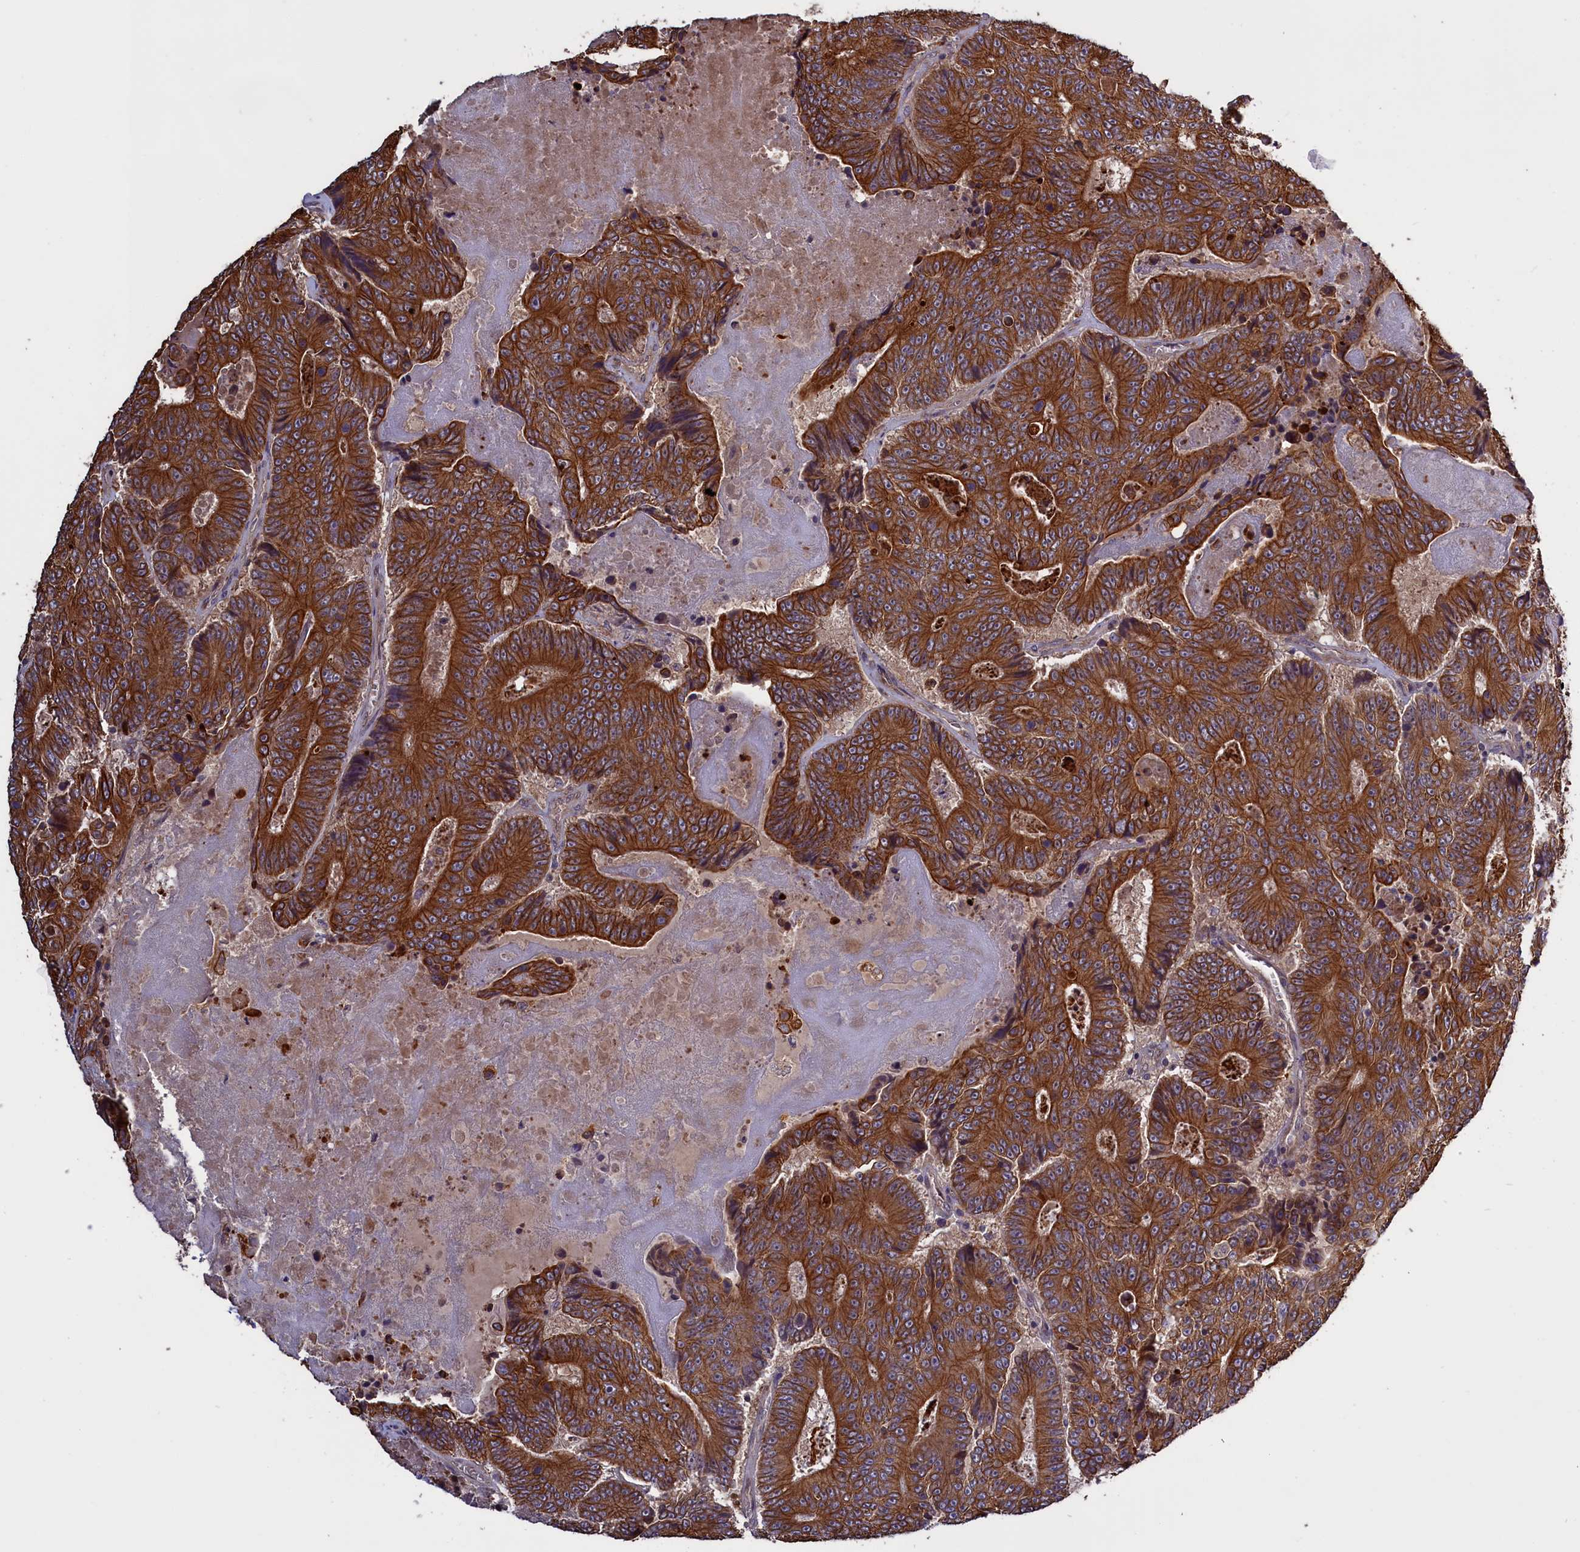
{"staining": {"intensity": "strong", "quantity": ">75%", "location": "cytoplasmic/membranous"}, "tissue": "colorectal cancer", "cell_type": "Tumor cells", "image_type": "cancer", "snomed": [{"axis": "morphology", "description": "Adenocarcinoma, NOS"}, {"axis": "topography", "description": "Colon"}], "caption": "An immunohistochemistry histopathology image of tumor tissue is shown. Protein staining in brown shows strong cytoplasmic/membranous positivity in colorectal cancer within tumor cells.", "gene": "DENND1B", "patient": {"sex": "male", "age": 83}}